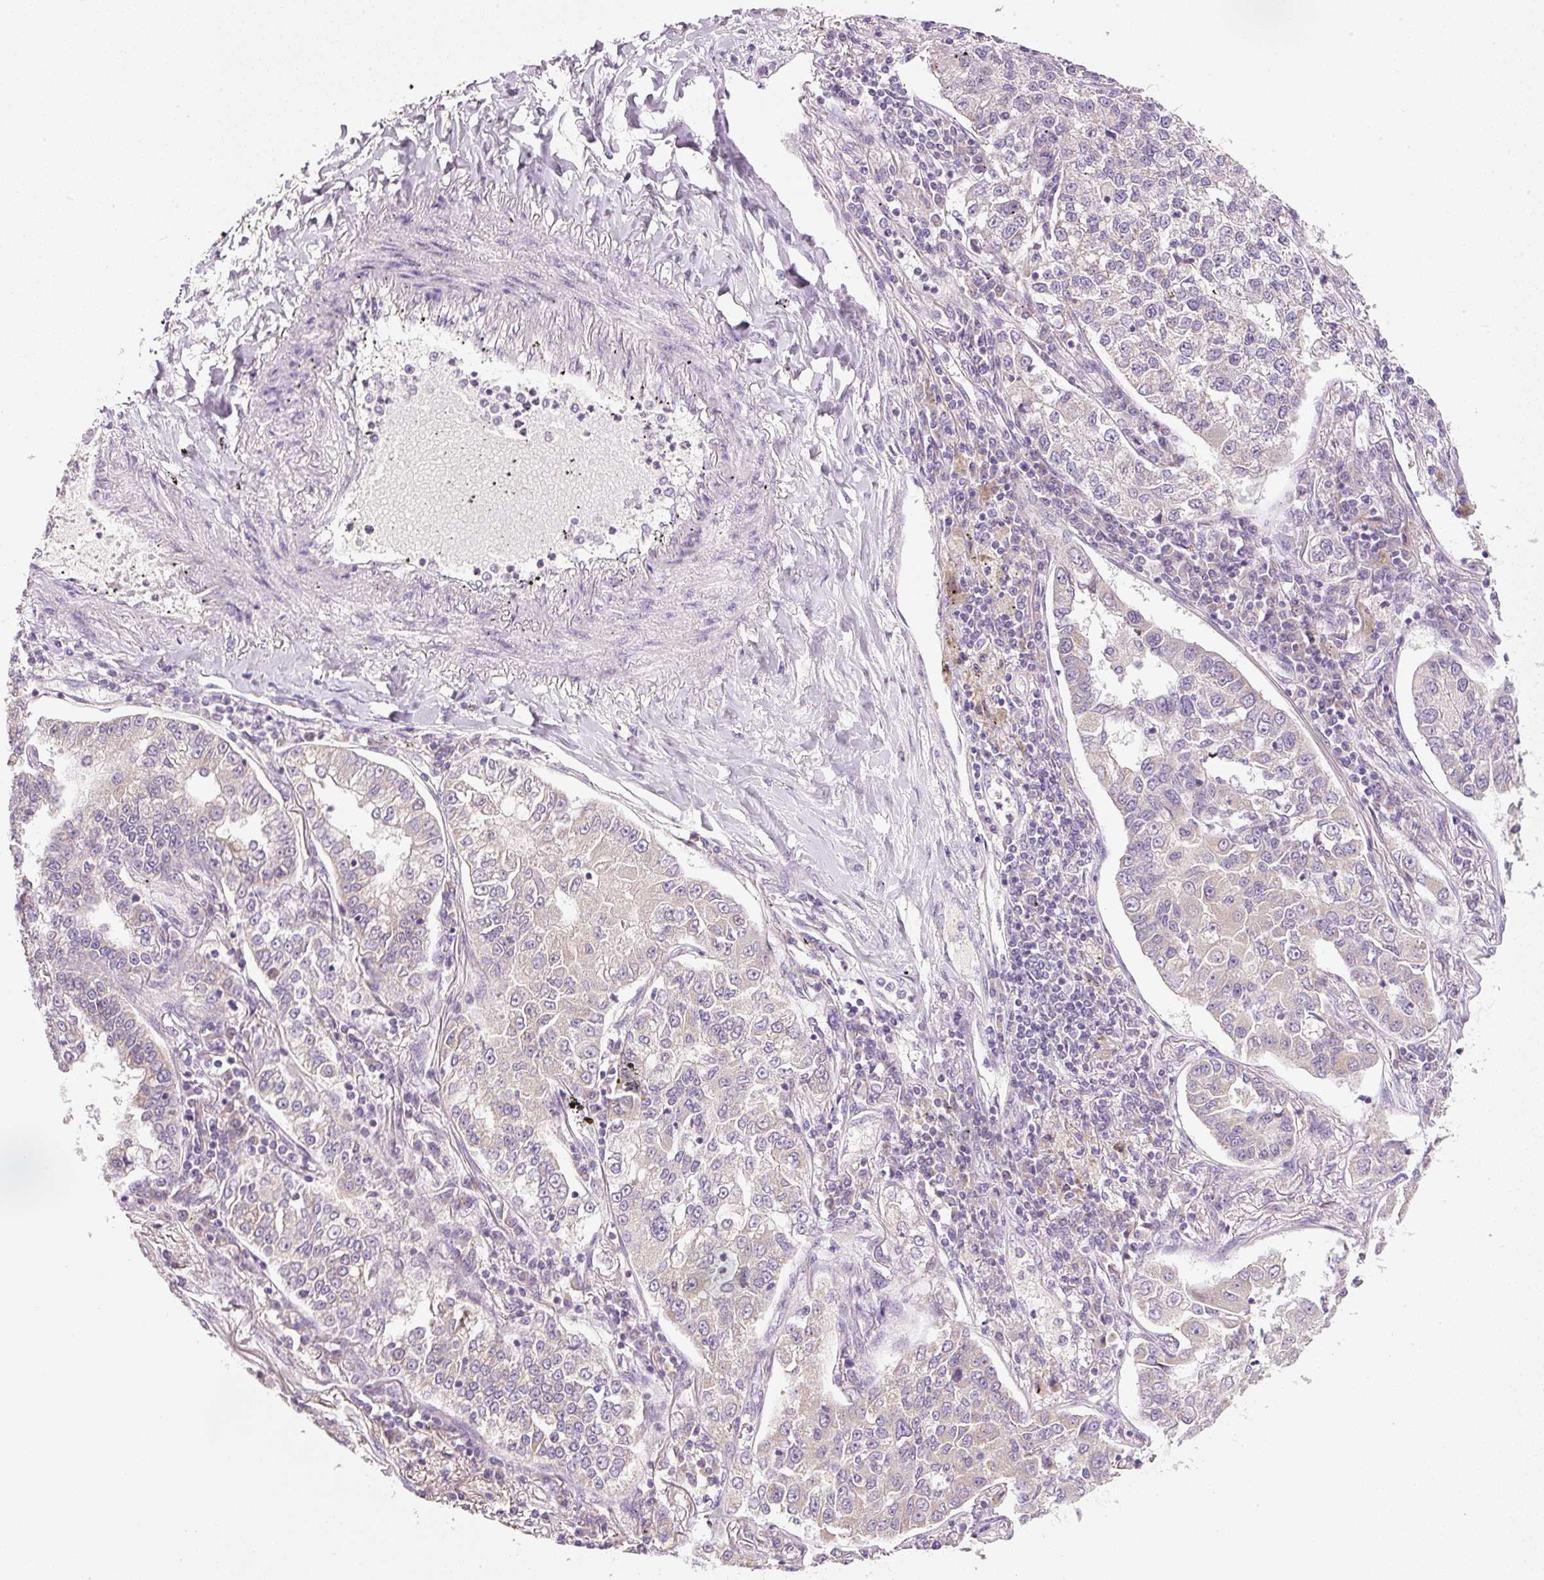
{"staining": {"intensity": "negative", "quantity": "none", "location": "none"}, "tissue": "lung cancer", "cell_type": "Tumor cells", "image_type": "cancer", "snomed": [{"axis": "morphology", "description": "Adenocarcinoma, NOS"}, {"axis": "topography", "description": "Lung"}], "caption": "Immunohistochemistry (IHC) image of neoplastic tissue: adenocarcinoma (lung) stained with DAB (3,3'-diaminobenzidine) exhibits no significant protein positivity in tumor cells.", "gene": "FAM78B", "patient": {"sex": "male", "age": 49}}